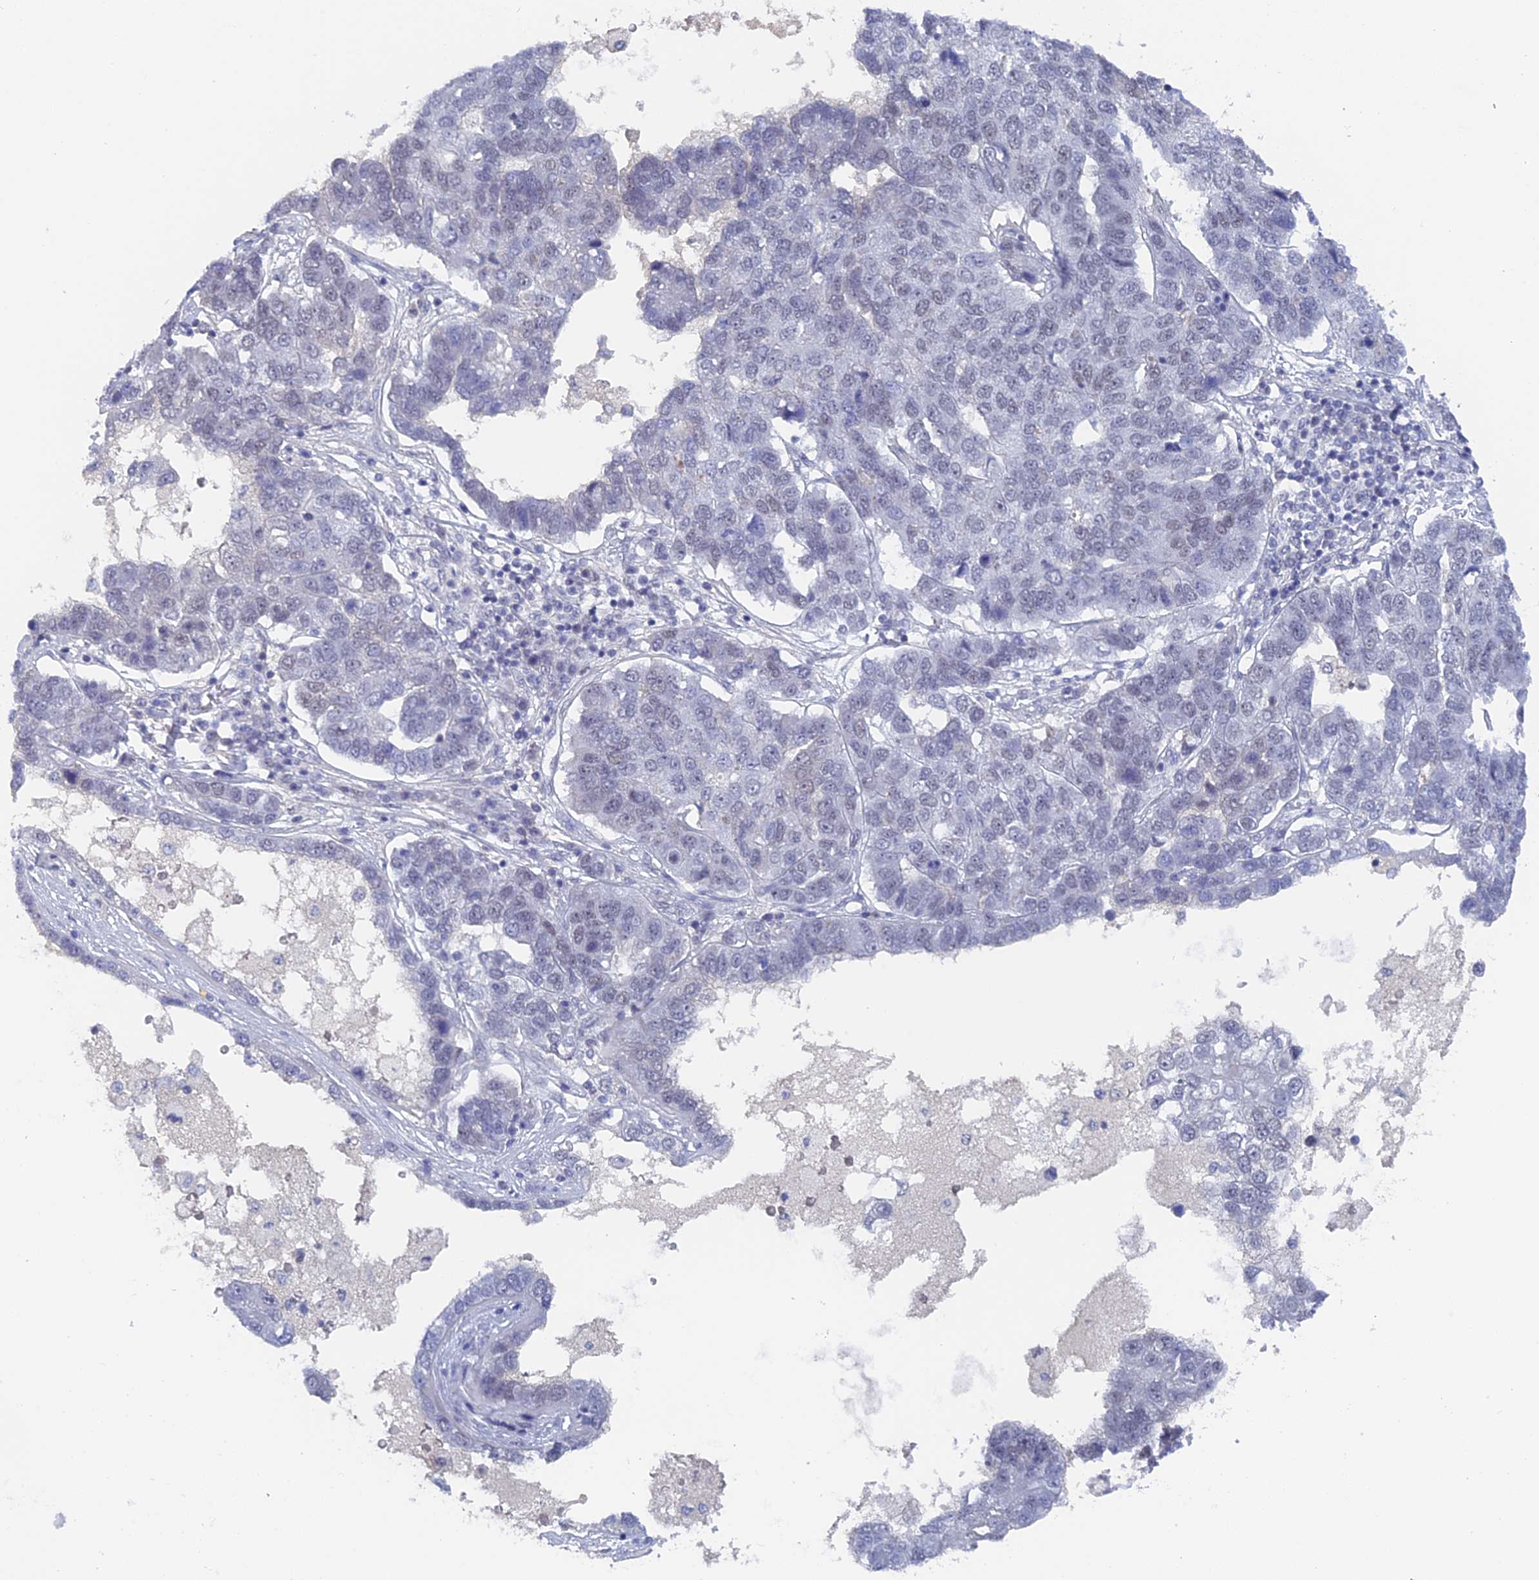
{"staining": {"intensity": "negative", "quantity": "none", "location": "none"}, "tissue": "pancreatic cancer", "cell_type": "Tumor cells", "image_type": "cancer", "snomed": [{"axis": "morphology", "description": "Adenocarcinoma, NOS"}, {"axis": "topography", "description": "Pancreas"}], "caption": "Immunohistochemistry (IHC) histopathology image of neoplastic tissue: human pancreatic cancer stained with DAB (3,3'-diaminobenzidine) shows no significant protein positivity in tumor cells. (Immunohistochemistry (IHC), brightfield microscopy, high magnification).", "gene": "BRD2", "patient": {"sex": "female", "age": 61}}